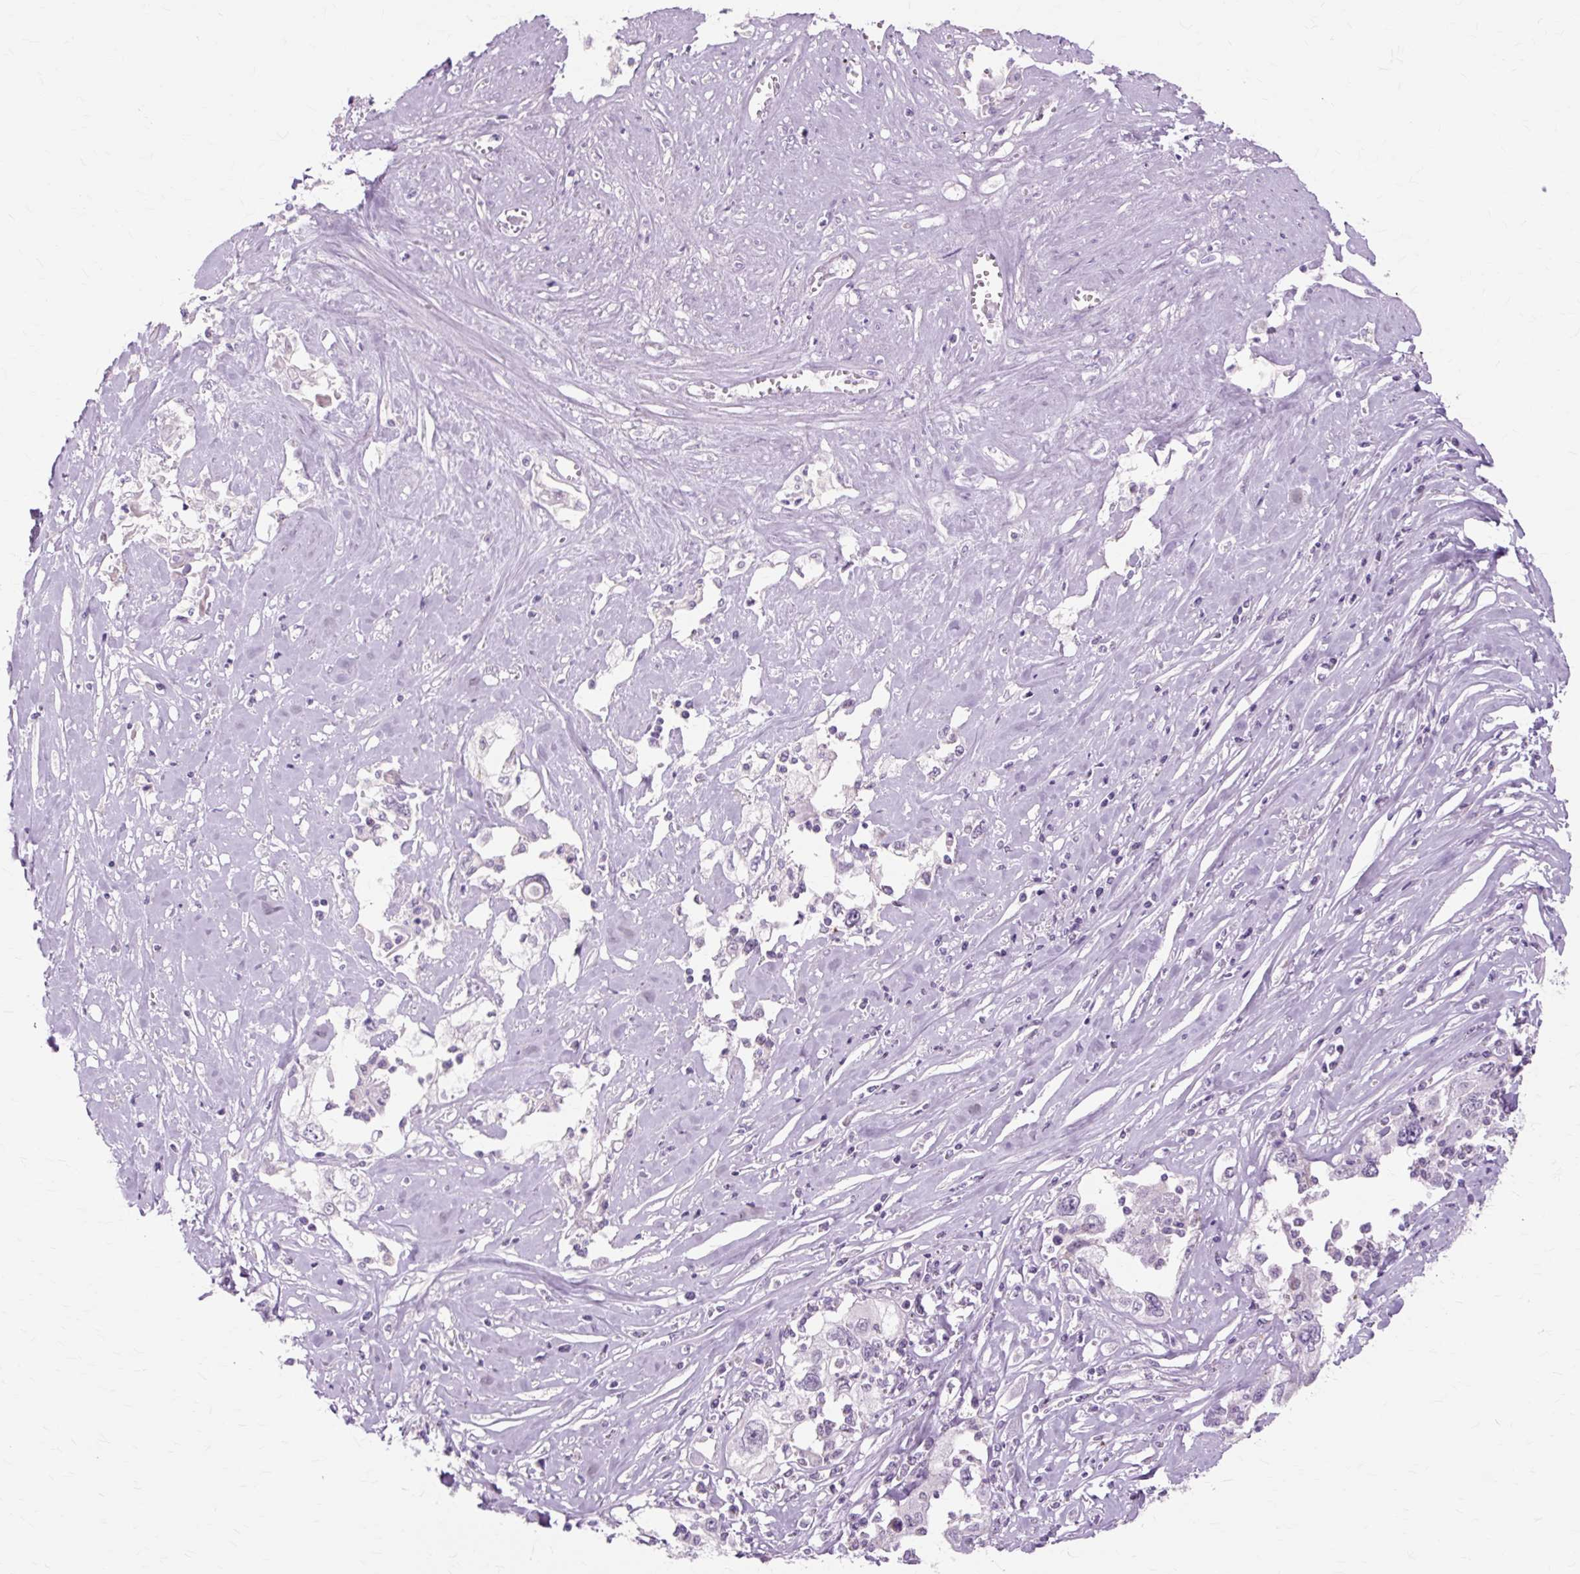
{"staining": {"intensity": "negative", "quantity": "none", "location": "none"}, "tissue": "cervical cancer", "cell_type": "Tumor cells", "image_type": "cancer", "snomed": [{"axis": "morphology", "description": "Squamous cell carcinoma, NOS"}, {"axis": "topography", "description": "Cervix"}], "caption": "Immunohistochemical staining of cervical cancer (squamous cell carcinoma) reveals no significant positivity in tumor cells. (Immunohistochemistry (ihc), brightfield microscopy, high magnification).", "gene": "IRX2", "patient": {"sex": "female", "age": 31}}